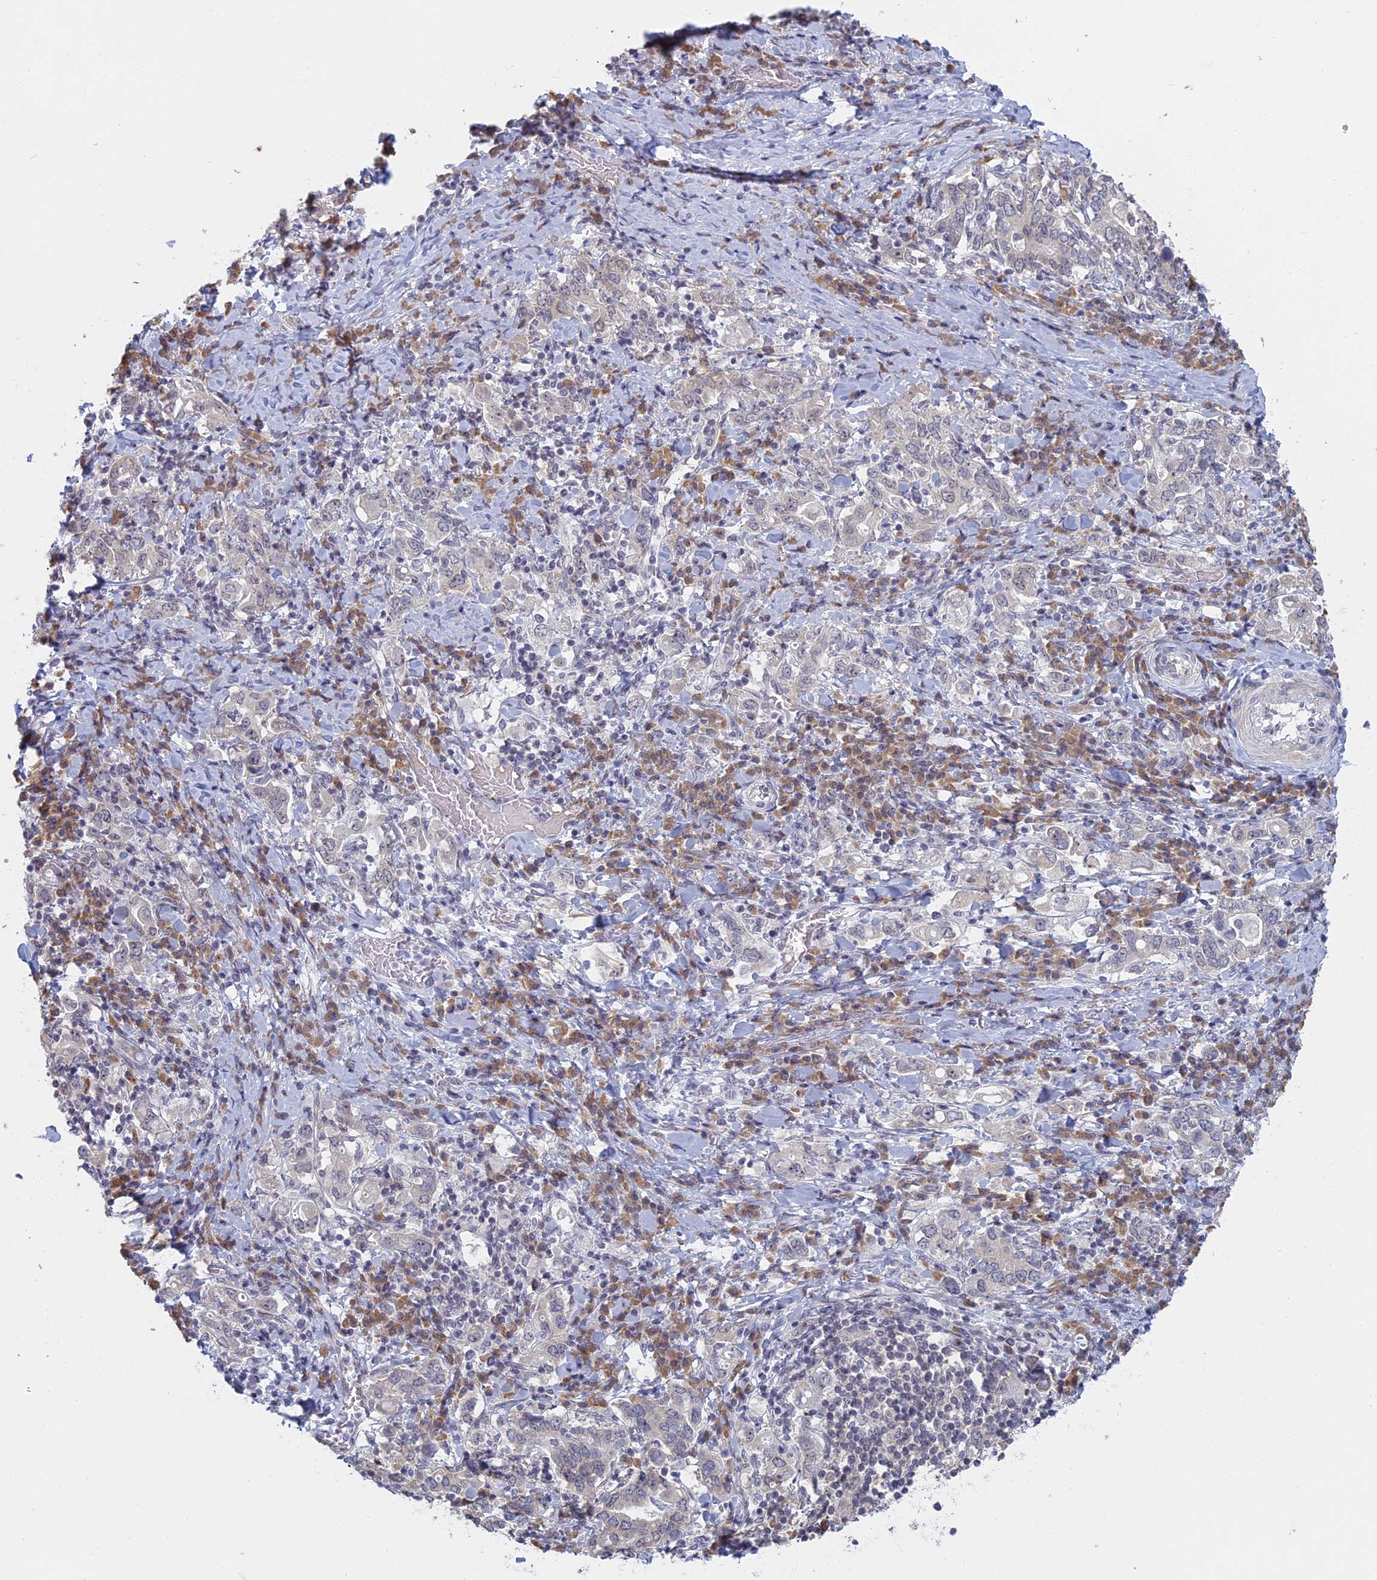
{"staining": {"intensity": "negative", "quantity": "none", "location": "none"}, "tissue": "stomach cancer", "cell_type": "Tumor cells", "image_type": "cancer", "snomed": [{"axis": "morphology", "description": "Adenocarcinoma, NOS"}, {"axis": "topography", "description": "Stomach, upper"}, {"axis": "topography", "description": "Stomach"}], "caption": "Immunohistochemical staining of stomach cancer displays no significant staining in tumor cells.", "gene": "RPS19BP1", "patient": {"sex": "male", "age": 62}}